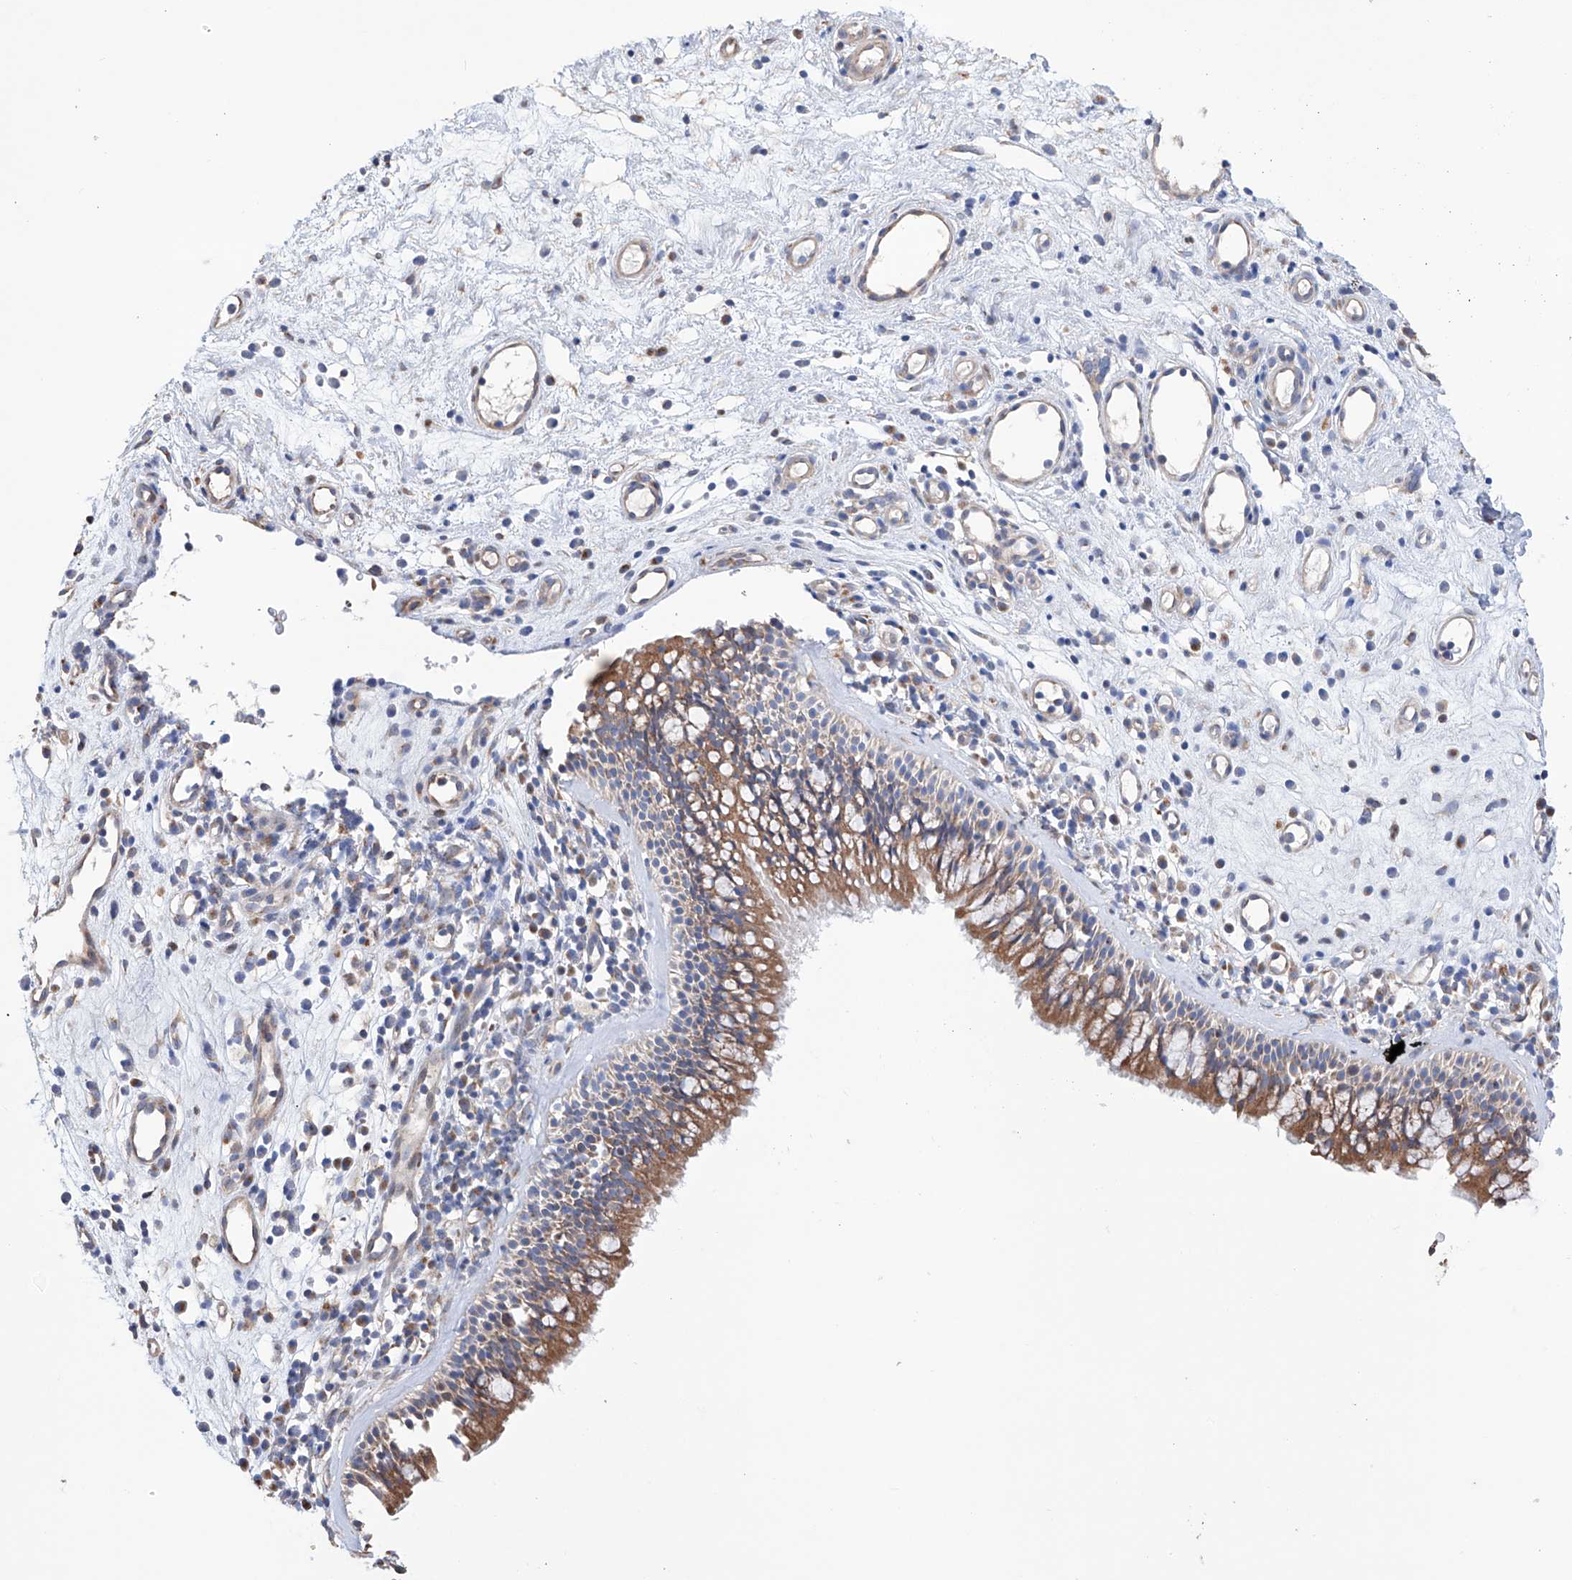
{"staining": {"intensity": "moderate", "quantity": "25%-75%", "location": "cytoplasmic/membranous"}, "tissue": "nasopharynx", "cell_type": "Respiratory epithelial cells", "image_type": "normal", "snomed": [{"axis": "morphology", "description": "Normal tissue, NOS"}, {"axis": "morphology", "description": "Inflammation, NOS"}, {"axis": "morphology", "description": "Malignant melanoma, Metastatic site"}, {"axis": "topography", "description": "Nasopharynx"}], "caption": "Human nasopharynx stained with a brown dye reveals moderate cytoplasmic/membranous positive expression in approximately 25%-75% of respiratory epithelial cells.", "gene": "AFG1L", "patient": {"sex": "male", "age": 70}}